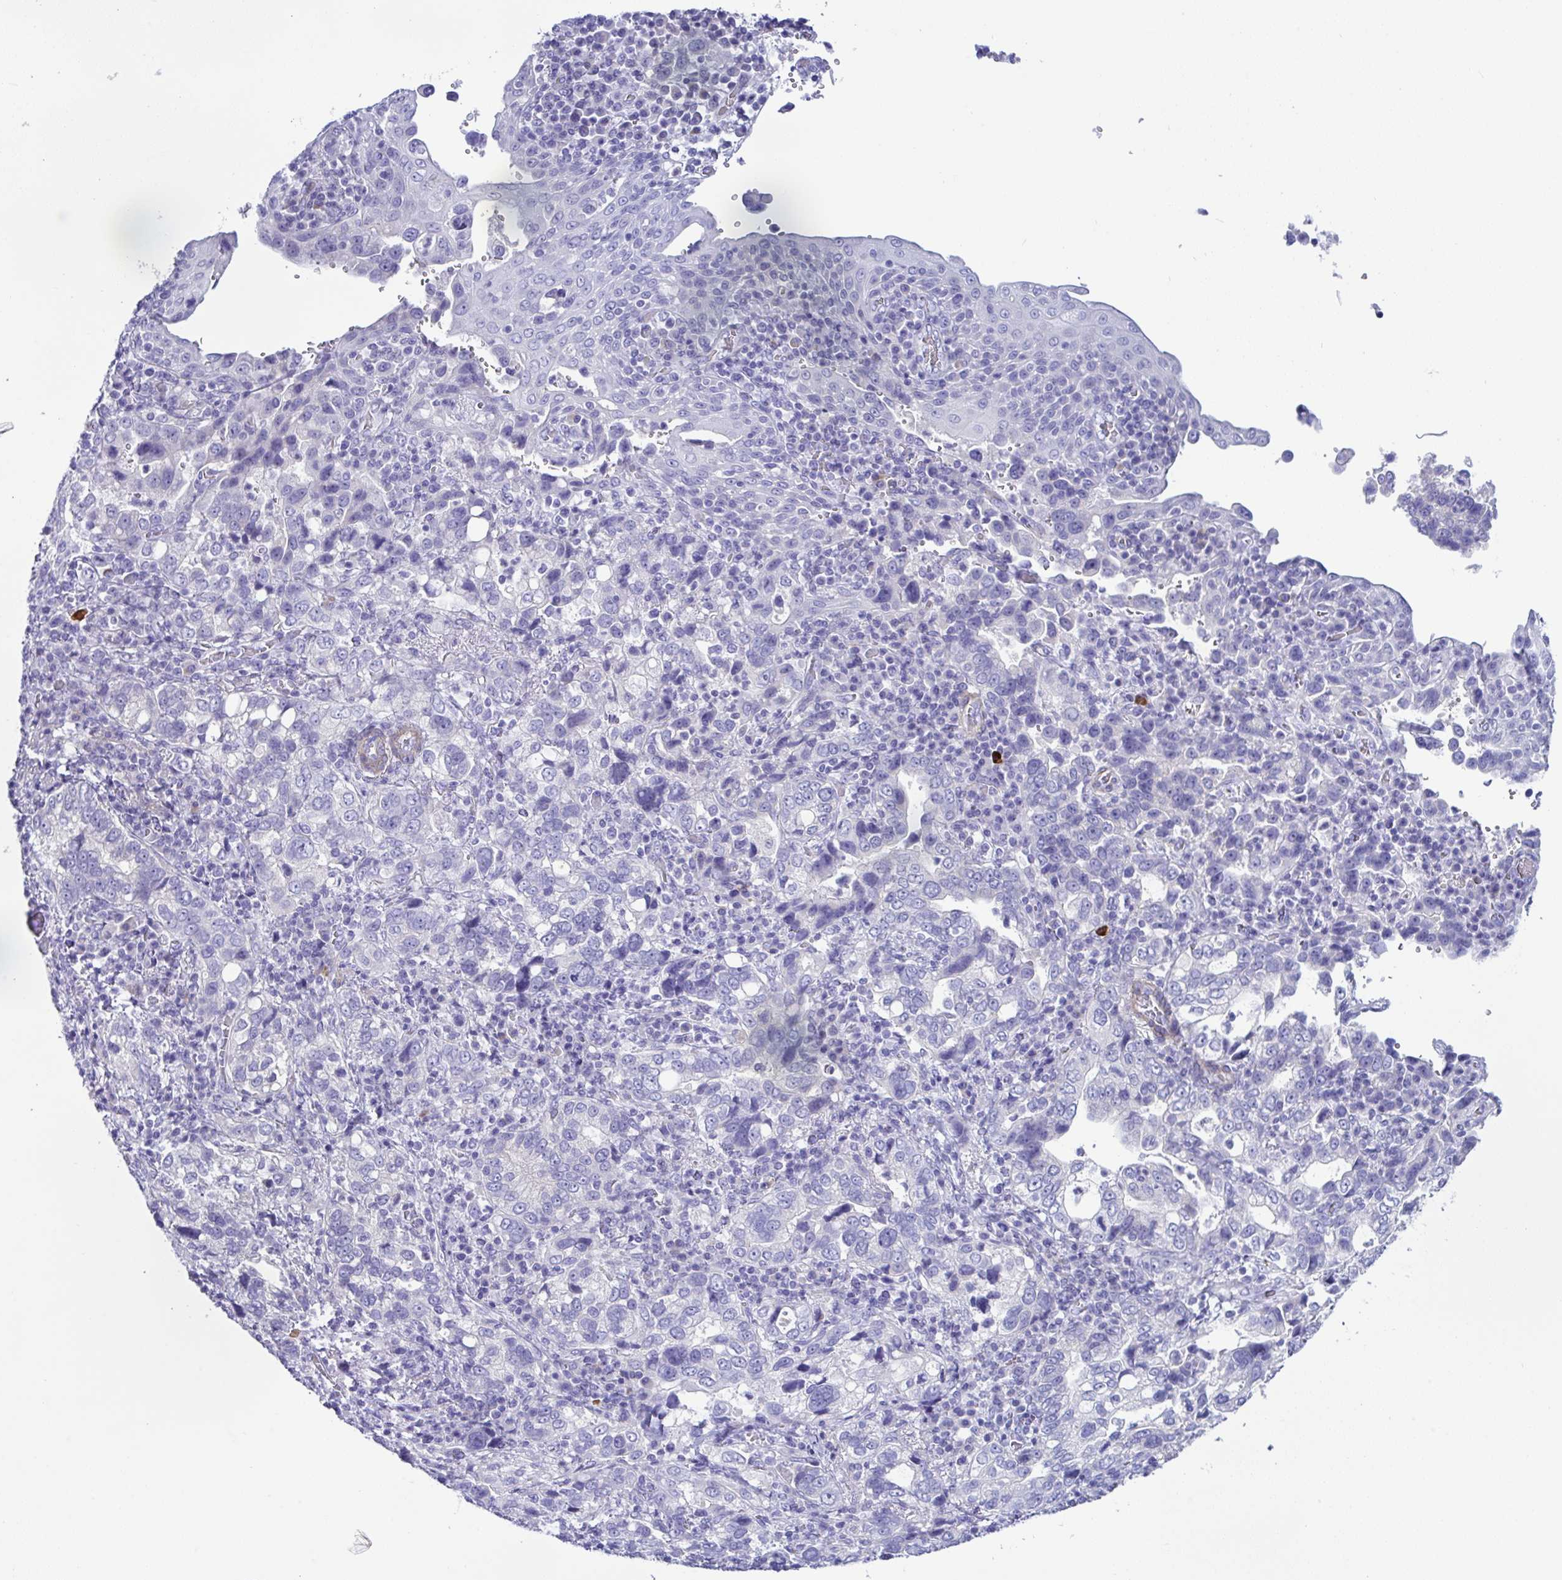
{"staining": {"intensity": "negative", "quantity": "none", "location": "none"}, "tissue": "stomach cancer", "cell_type": "Tumor cells", "image_type": "cancer", "snomed": [{"axis": "morphology", "description": "Adenocarcinoma, NOS"}, {"axis": "topography", "description": "Stomach, upper"}], "caption": "This is a image of IHC staining of adenocarcinoma (stomach), which shows no positivity in tumor cells.", "gene": "MED11", "patient": {"sex": "female", "age": 81}}